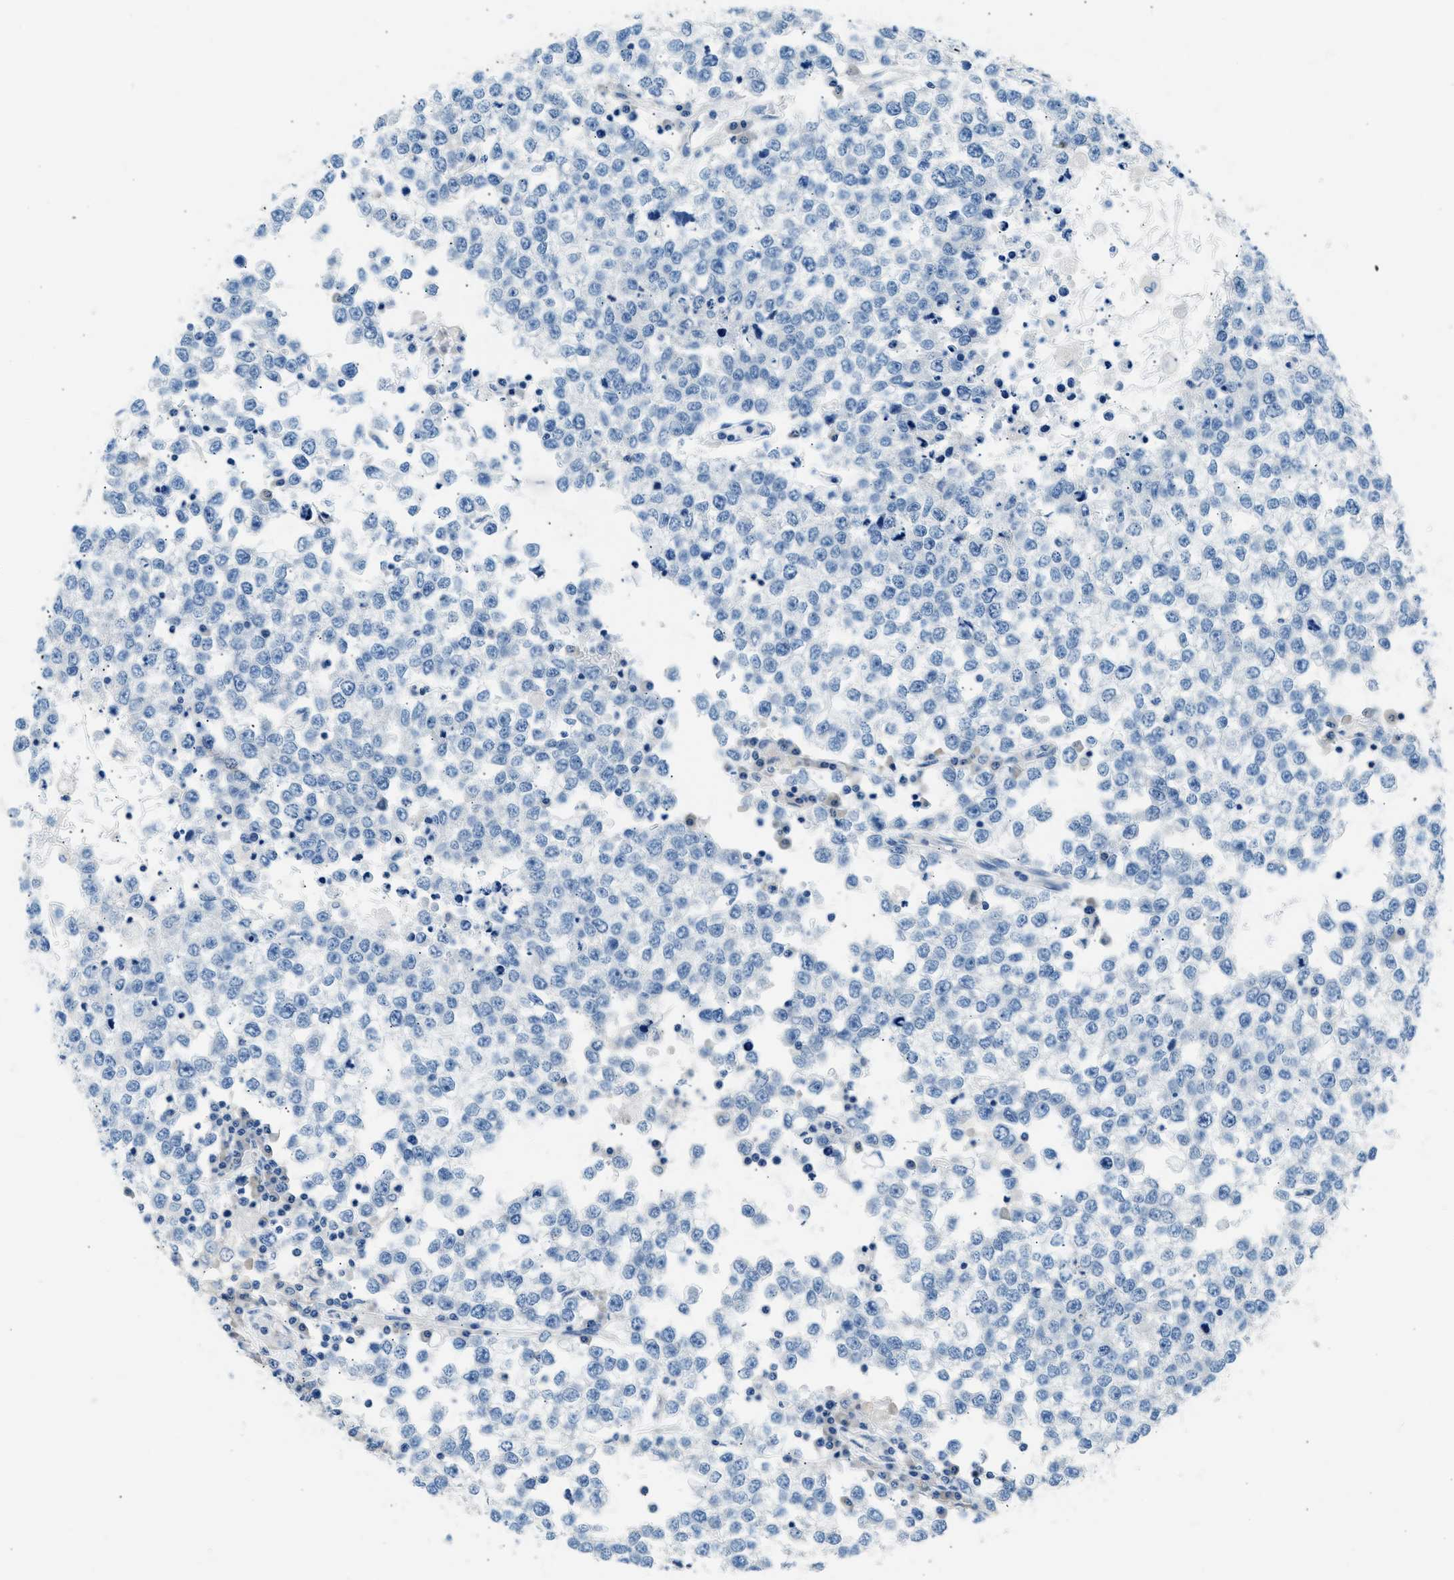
{"staining": {"intensity": "negative", "quantity": "none", "location": "none"}, "tissue": "testis cancer", "cell_type": "Tumor cells", "image_type": "cancer", "snomed": [{"axis": "morphology", "description": "Seminoma, NOS"}, {"axis": "topography", "description": "Testis"}], "caption": "Tumor cells show no significant expression in testis seminoma. The staining was performed using DAB to visualize the protein expression in brown, while the nuclei were stained in blue with hematoxylin (Magnification: 20x).", "gene": "CLDN18", "patient": {"sex": "male", "age": 65}}